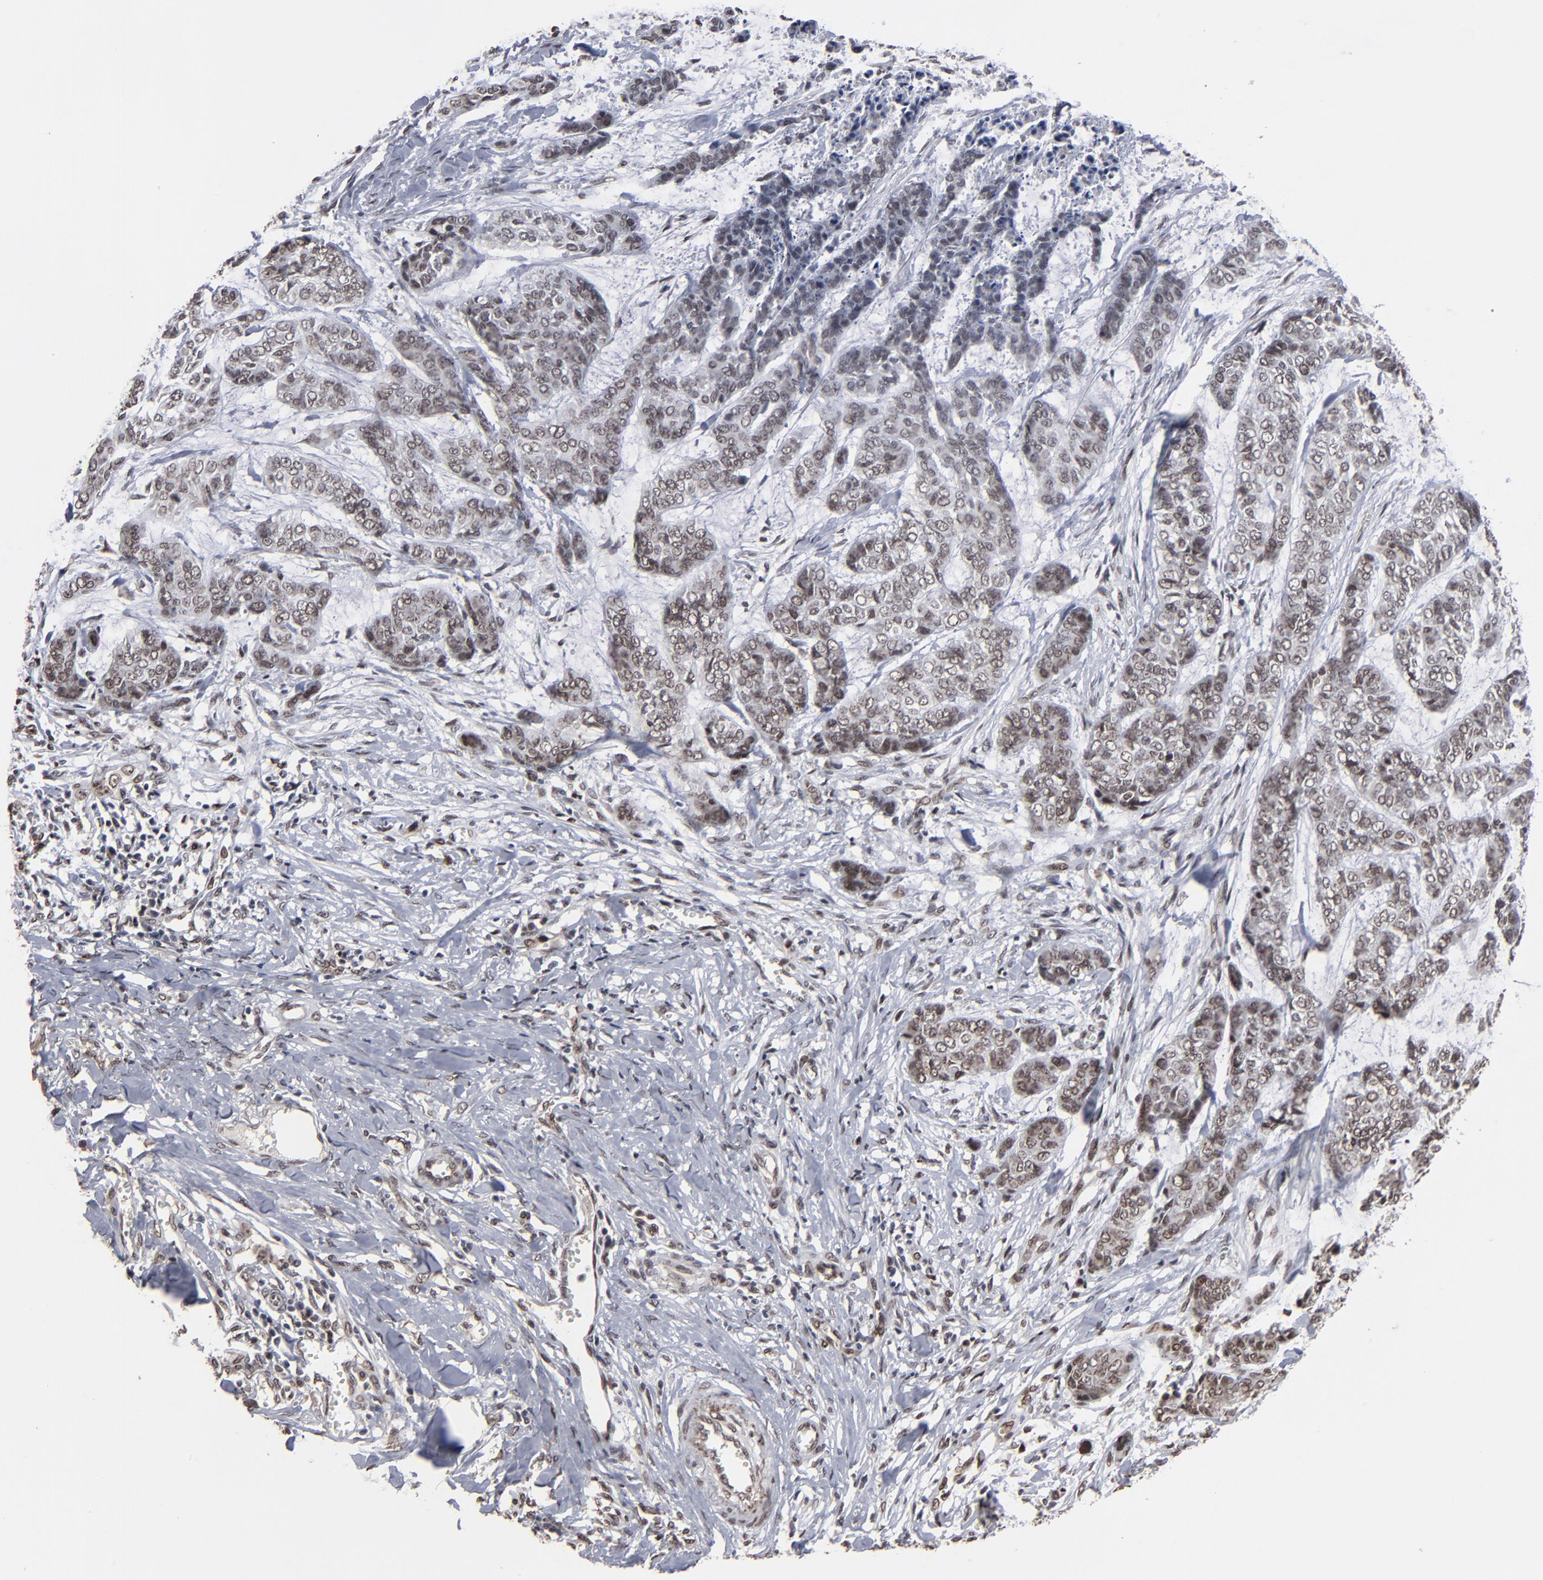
{"staining": {"intensity": "moderate", "quantity": "25%-75%", "location": "nuclear"}, "tissue": "skin cancer", "cell_type": "Tumor cells", "image_type": "cancer", "snomed": [{"axis": "morphology", "description": "Basal cell carcinoma"}, {"axis": "topography", "description": "Skin"}], "caption": "IHC of basal cell carcinoma (skin) reveals medium levels of moderate nuclear expression in approximately 25%-75% of tumor cells.", "gene": "BAZ1A", "patient": {"sex": "female", "age": 64}}